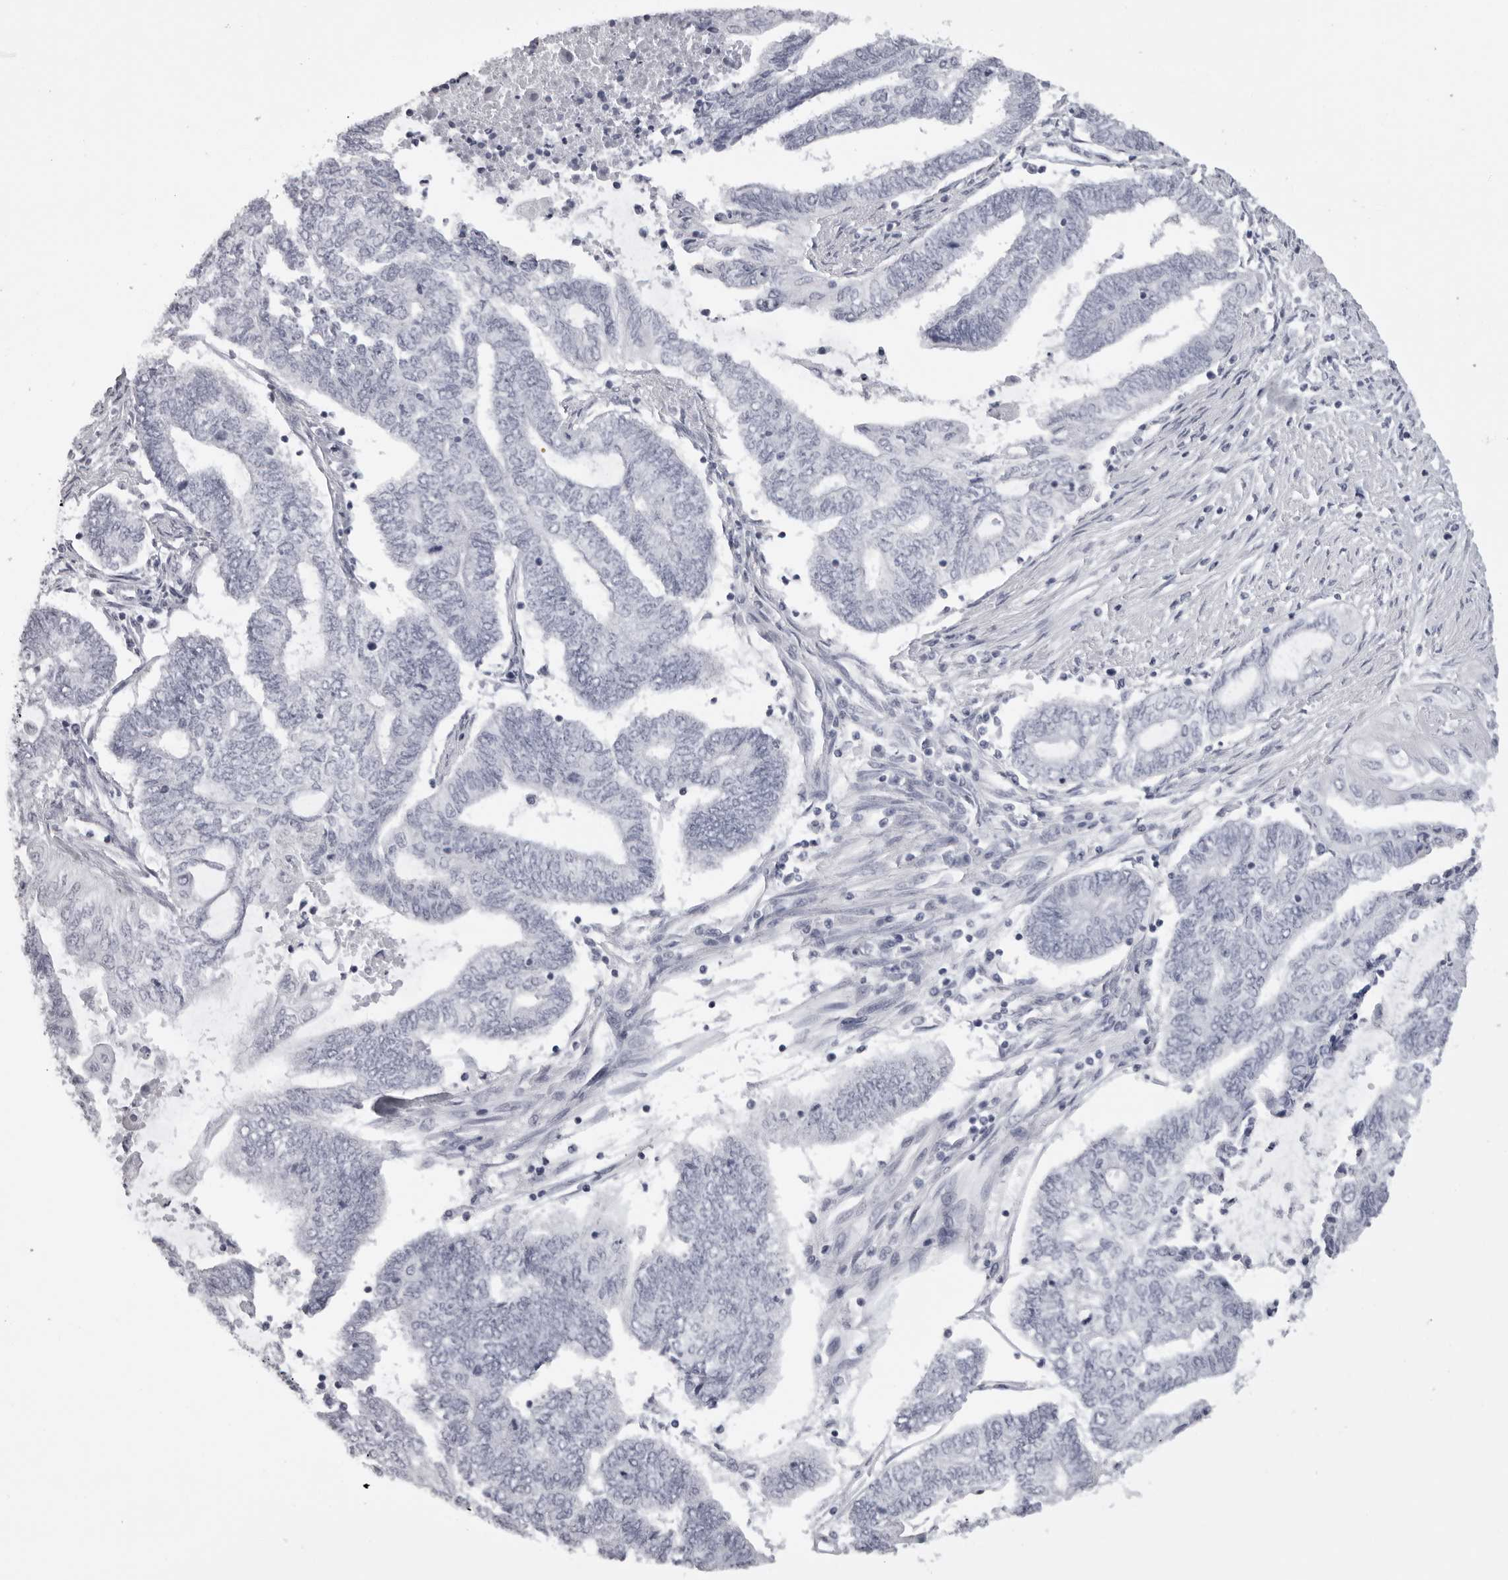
{"staining": {"intensity": "negative", "quantity": "none", "location": "none"}, "tissue": "endometrial cancer", "cell_type": "Tumor cells", "image_type": "cancer", "snomed": [{"axis": "morphology", "description": "Adenocarcinoma, NOS"}, {"axis": "topography", "description": "Uterus"}, {"axis": "topography", "description": "Endometrium"}], "caption": "The micrograph reveals no significant positivity in tumor cells of adenocarcinoma (endometrial). (DAB (3,3'-diaminobenzidine) IHC visualized using brightfield microscopy, high magnification).", "gene": "CST1", "patient": {"sex": "female", "age": 70}}